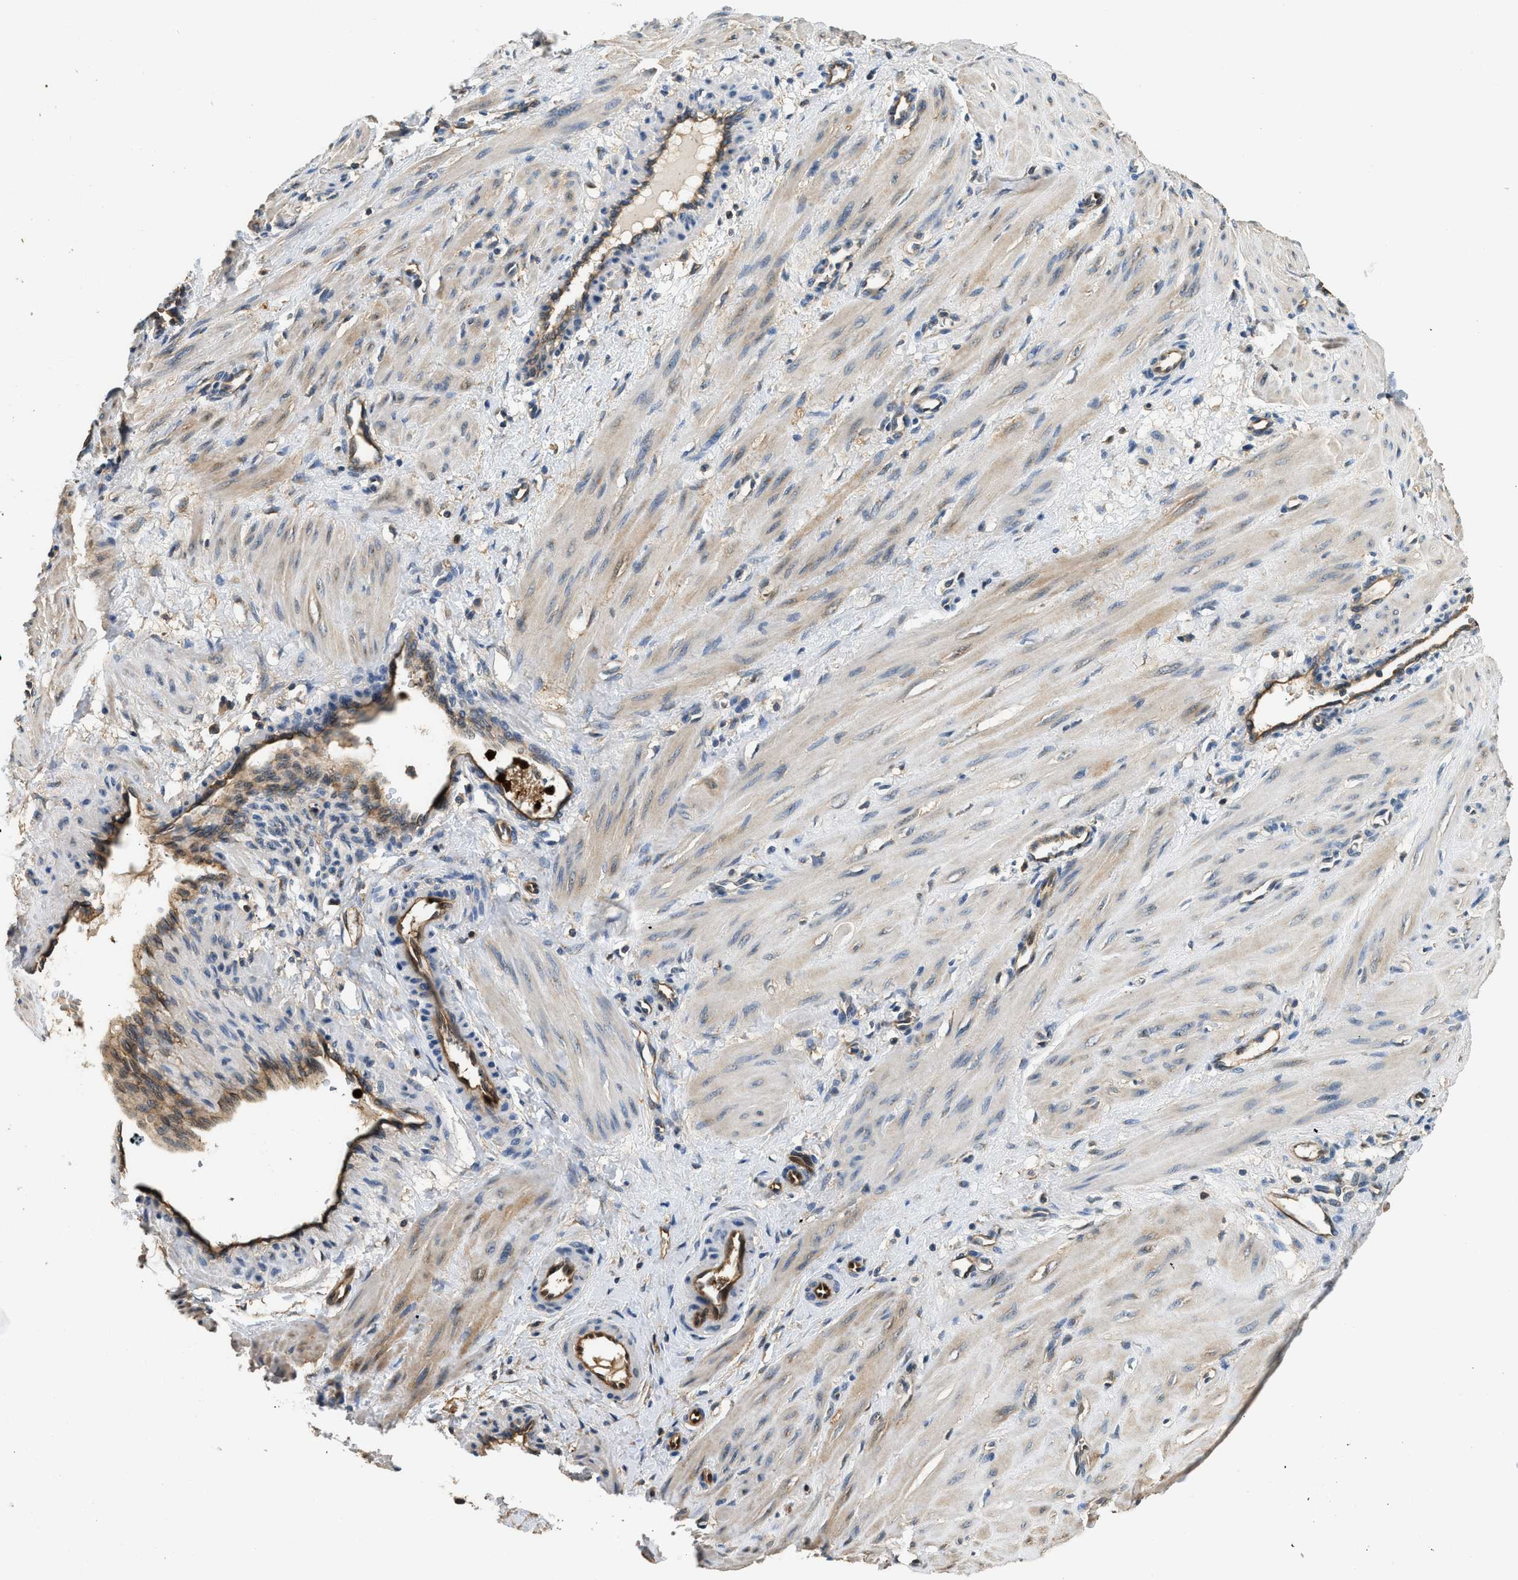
{"staining": {"intensity": "weak", "quantity": "<25%", "location": "cytoplasmic/membranous"}, "tissue": "smooth muscle", "cell_type": "Smooth muscle cells", "image_type": "normal", "snomed": [{"axis": "morphology", "description": "Normal tissue, NOS"}, {"axis": "topography", "description": "Endometrium"}], "caption": "This histopathology image is of unremarkable smooth muscle stained with immunohistochemistry (IHC) to label a protein in brown with the nuclei are counter-stained blue. There is no positivity in smooth muscle cells.", "gene": "ANXA3", "patient": {"sex": "female", "age": 33}}